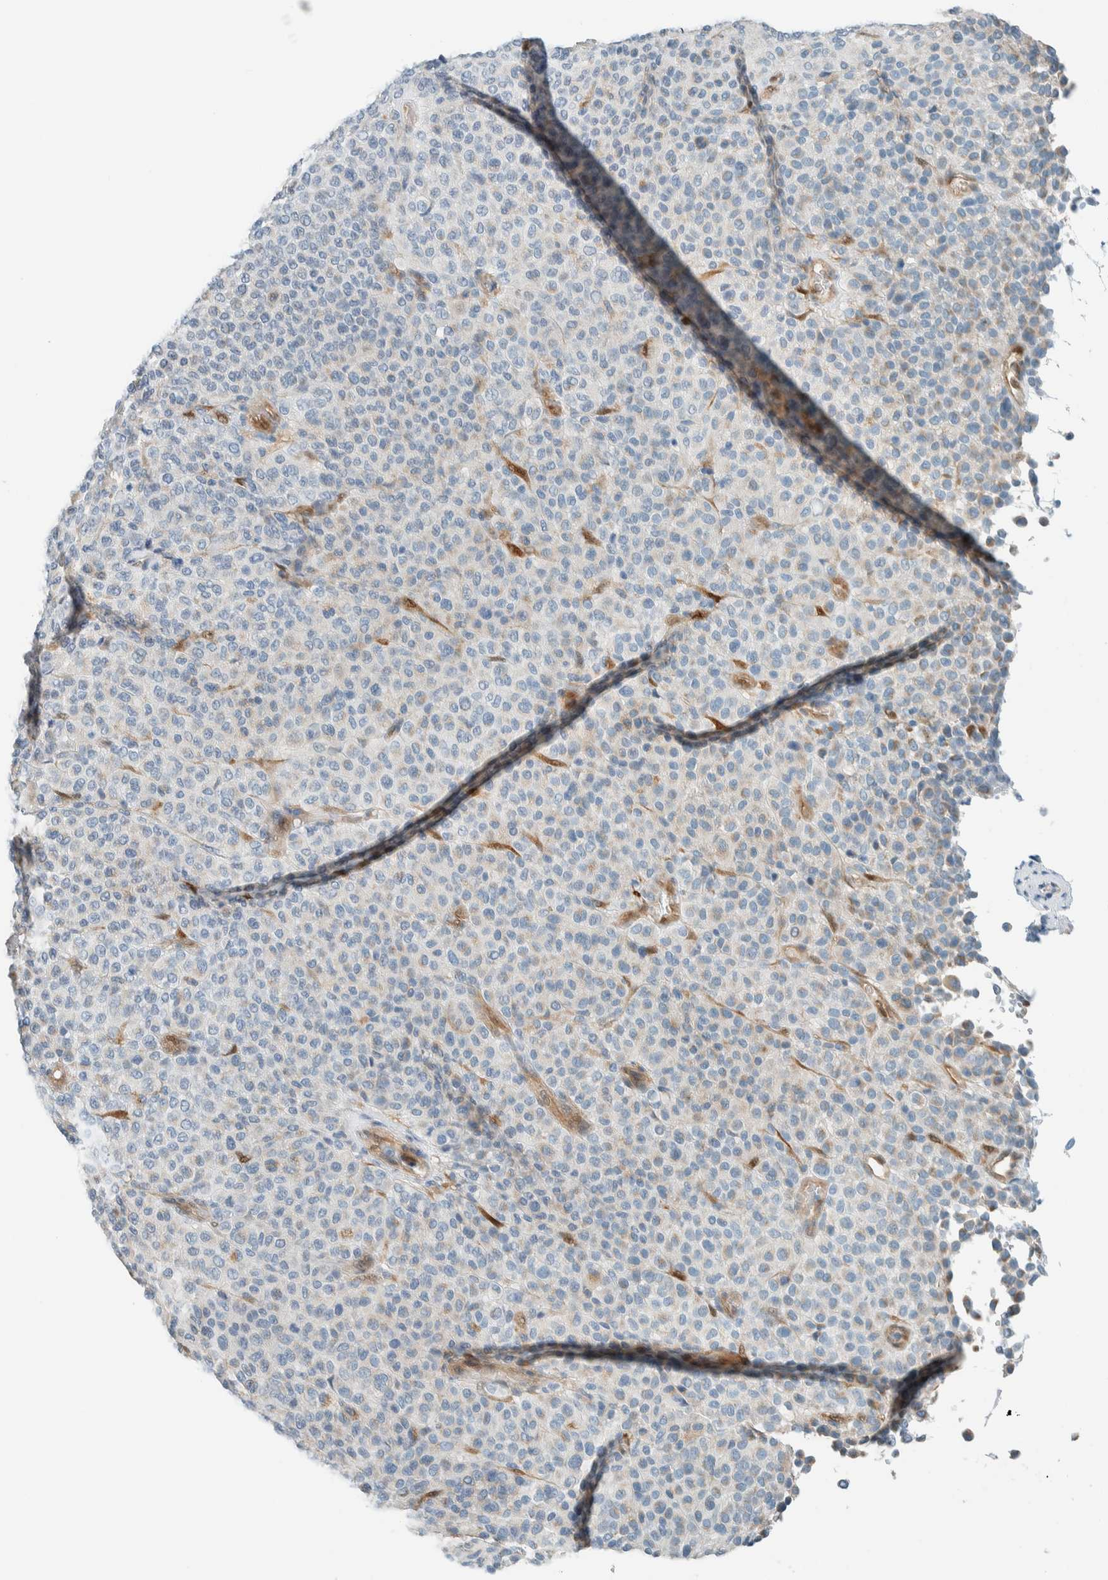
{"staining": {"intensity": "negative", "quantity": "none", "location": "none"}, "tissue": "melanoma", "cell_type": "Tumor cells", "image_type": "cancer", "snomed": [{"axis": "morphology", "description": "Malignant melanoma, Metastatic site"}, {"axis": "topography", "description": "Pancreas"}], "caption": "High power microscopy image of an immunohistochemistry histopathology image of malignant melanoma (metastatic site), revealing no significant staining in tumor cells.", "gene": "NXN", "patient": {"sex": "female", "age": 30}}